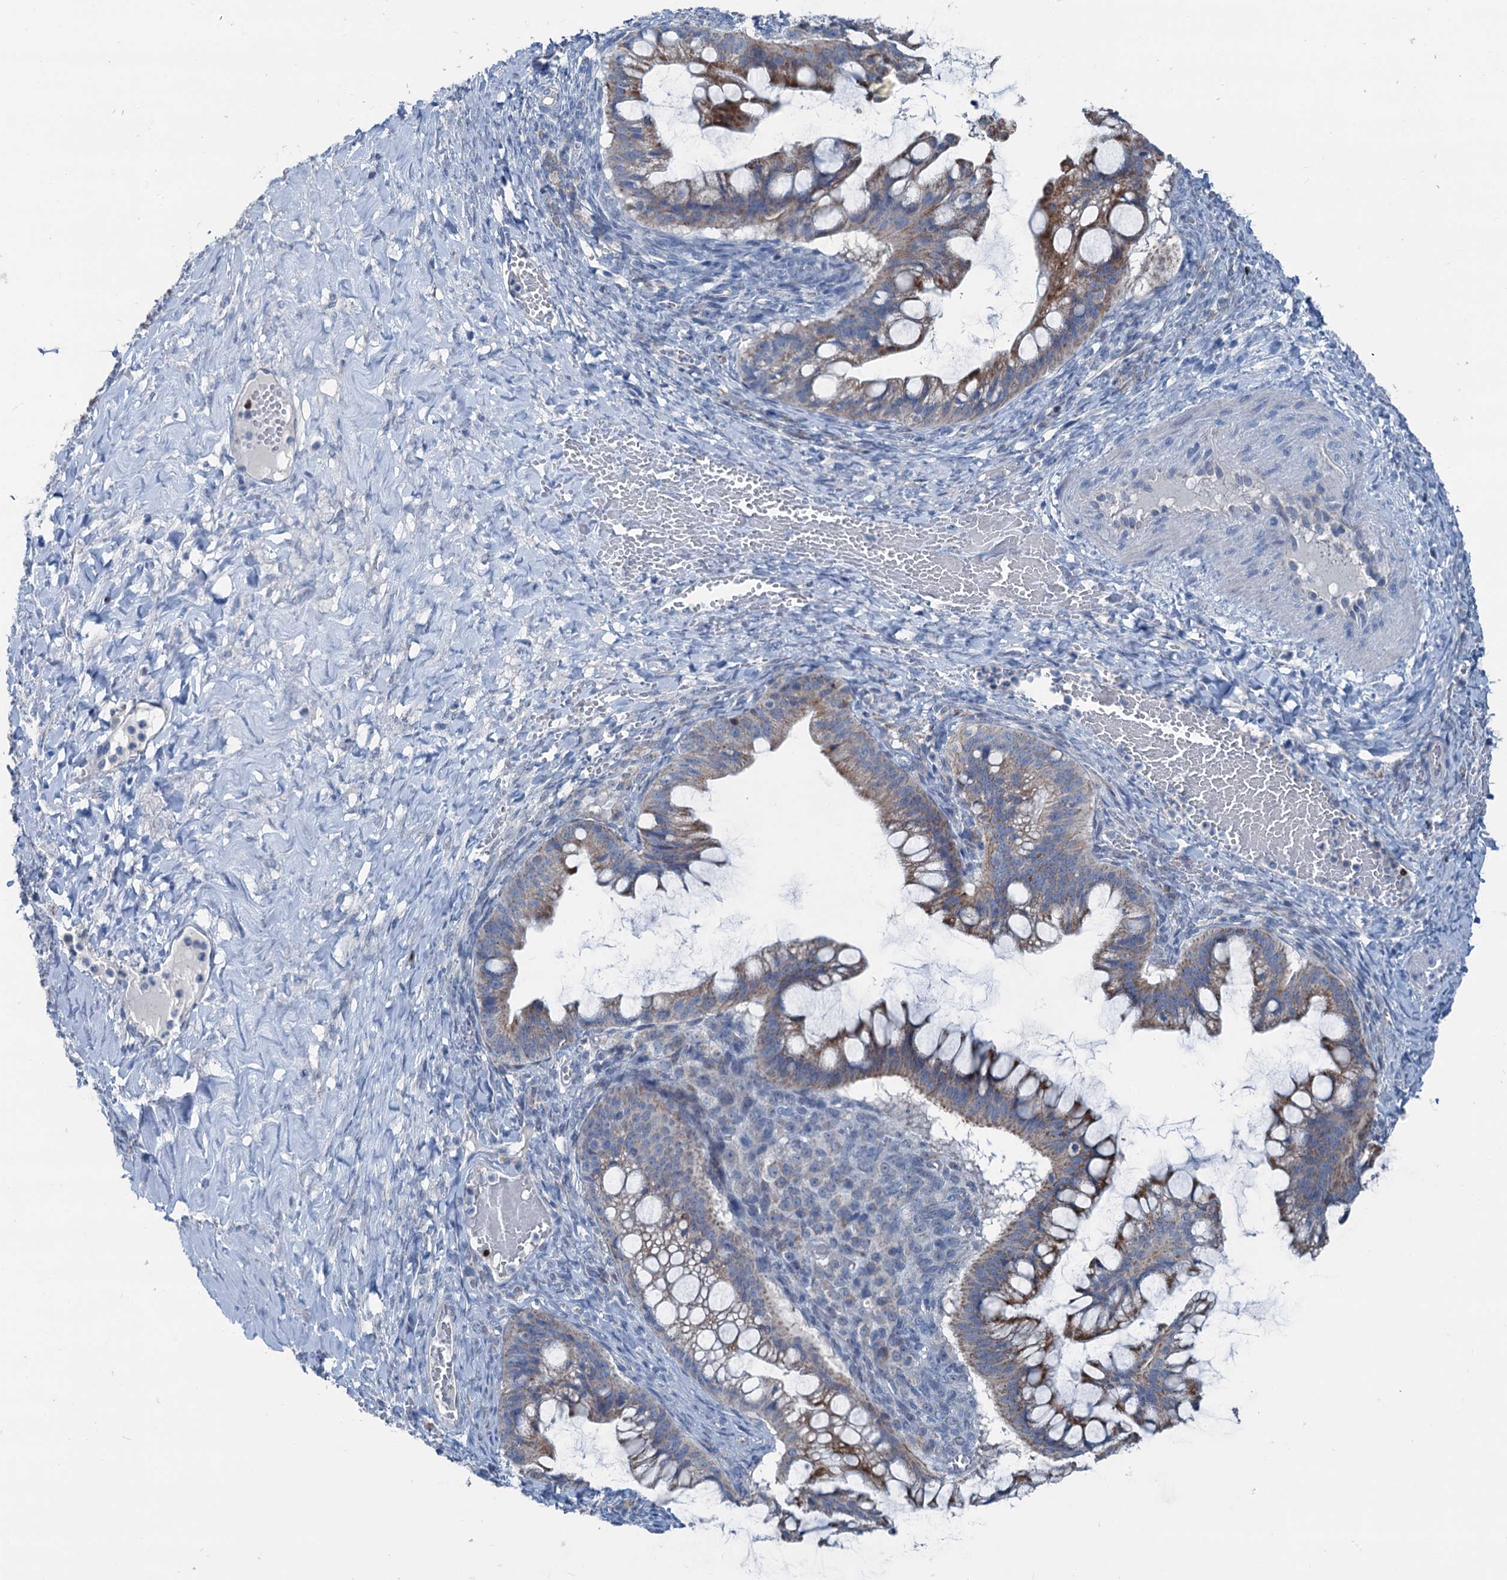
{"staining": {"intensity": "moderate", "quantity": "25%-75%", "location": "cytoplasmic/membranous"}, "tissue": "ovarian cancer", "cell_type": "Tumor cells", "image_type": "cancer", "snomed": [{"axis": "morphology", "description": "Cystadenocarcinoma, mucinous, NOS"}, {"axis": "topography", "description": "Ovary"}], "caption": "Tumor cells reveal medium levels of moderate cytoplasmic/membranous staining in about 25%-75% of cells in ovarian cancer. (DAB (3,3'-diaminobenzidine) IHC, brown staining for protein, blue staining for nuclei).", "gene": "ELP4", "patient": {"sex": "female", "age": 73}}